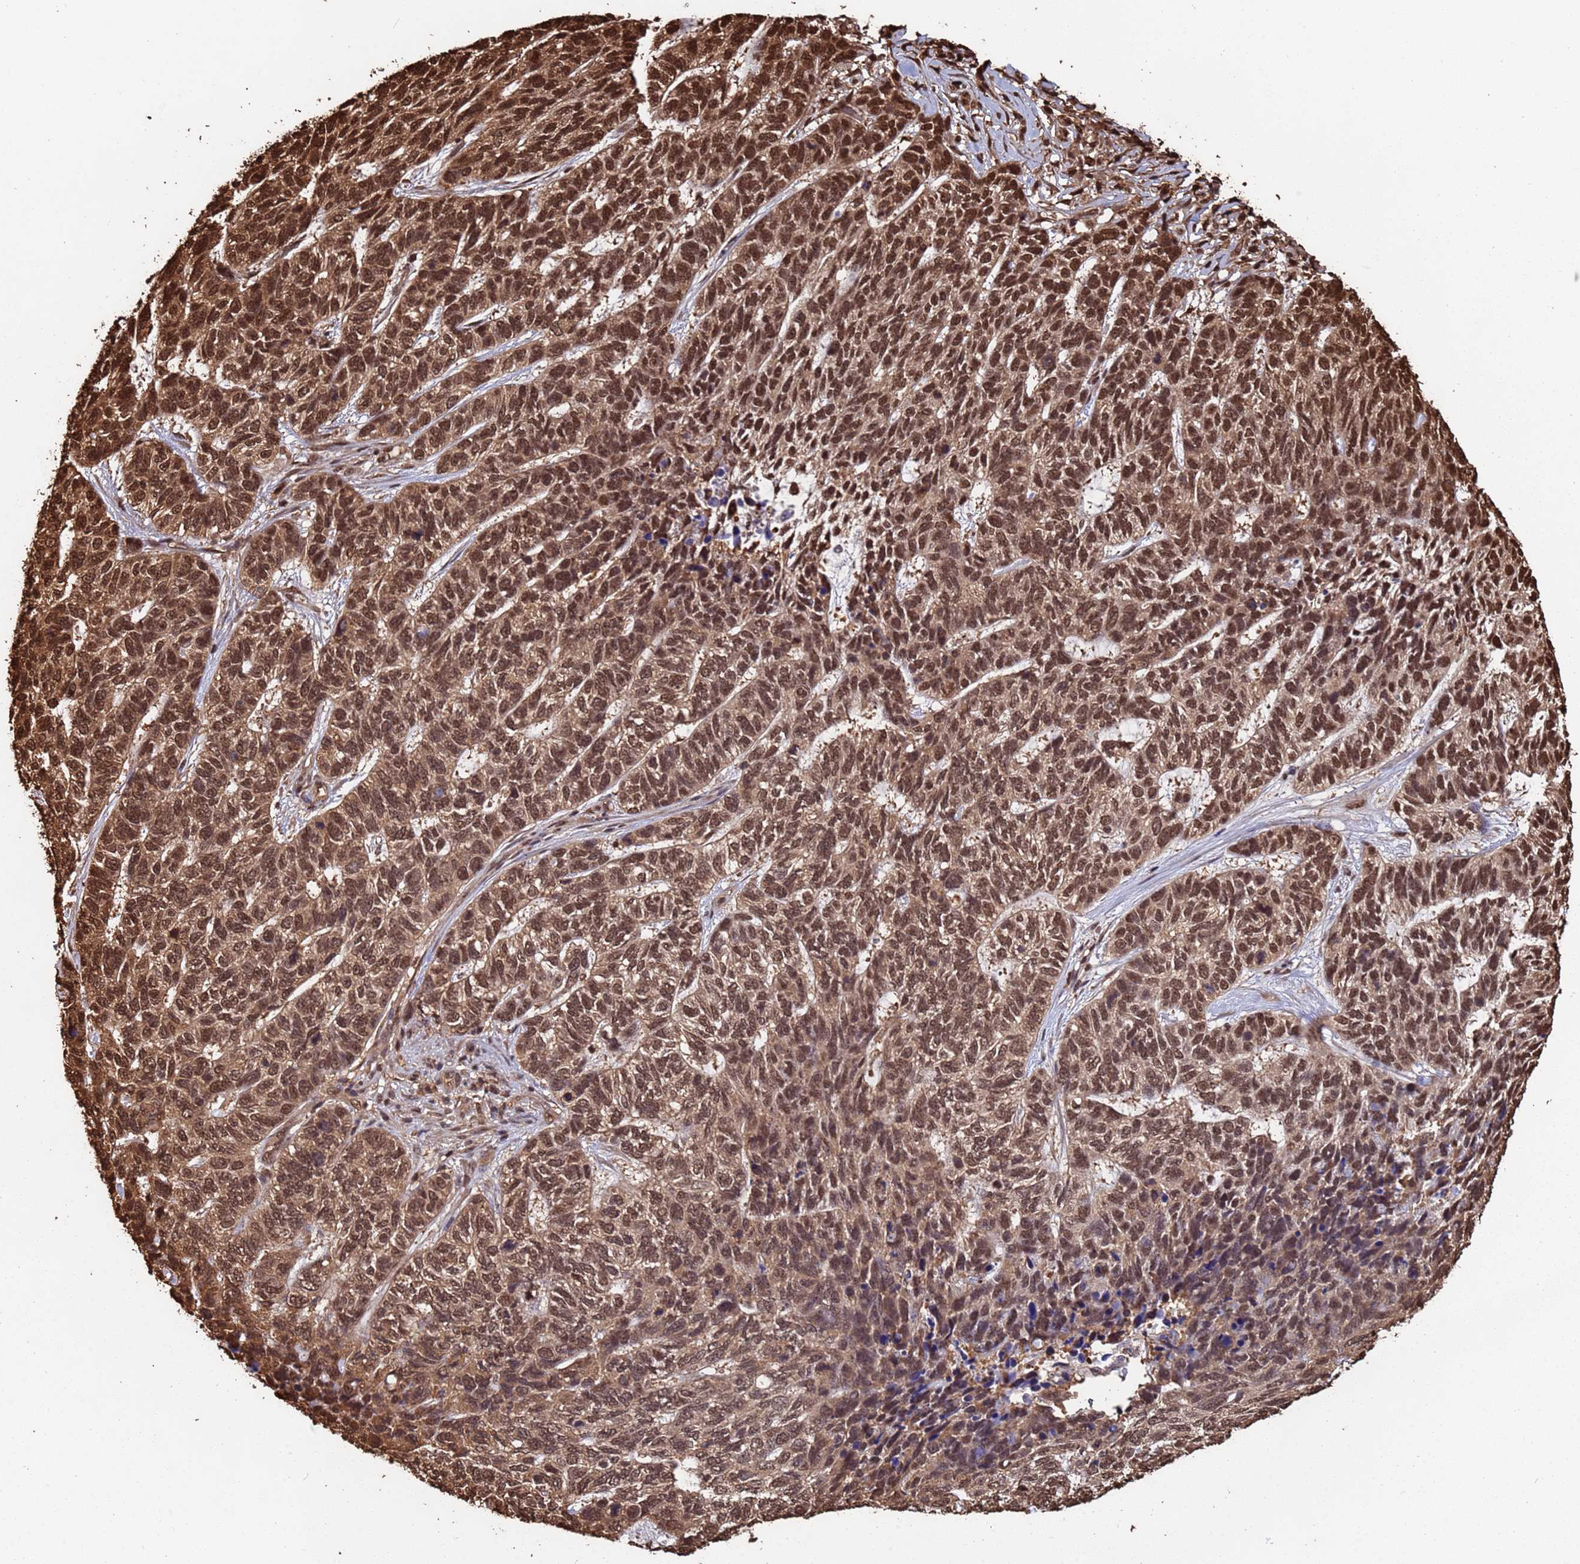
{"staining": {"intensity": "moderate", "quantity": ">75%", "location": "cytoplasmic/membranous,nuclear"}, "tissue": "skin cancer", "cell_type": "Tumor cells", "image_type": "cancer", "snomed": [{"axis": "morphology", "description": "Basal cell carcinoma"}, {"axis": "topography", "description": "Skin"}], "caption": "A high-resolution micrograph shows immunohistochemistry staining of skin cancer, which exhibits moderate cytoplasmic/membranous and nuclear expression in approximately >75% of tumor cells. The staining was performed using DAB, with brown indicating positive protein expression. Nuclei are stained blue with hematoxylin.", "gene": "SUMO4", "patient": {"sex": "female", "age": 65}}